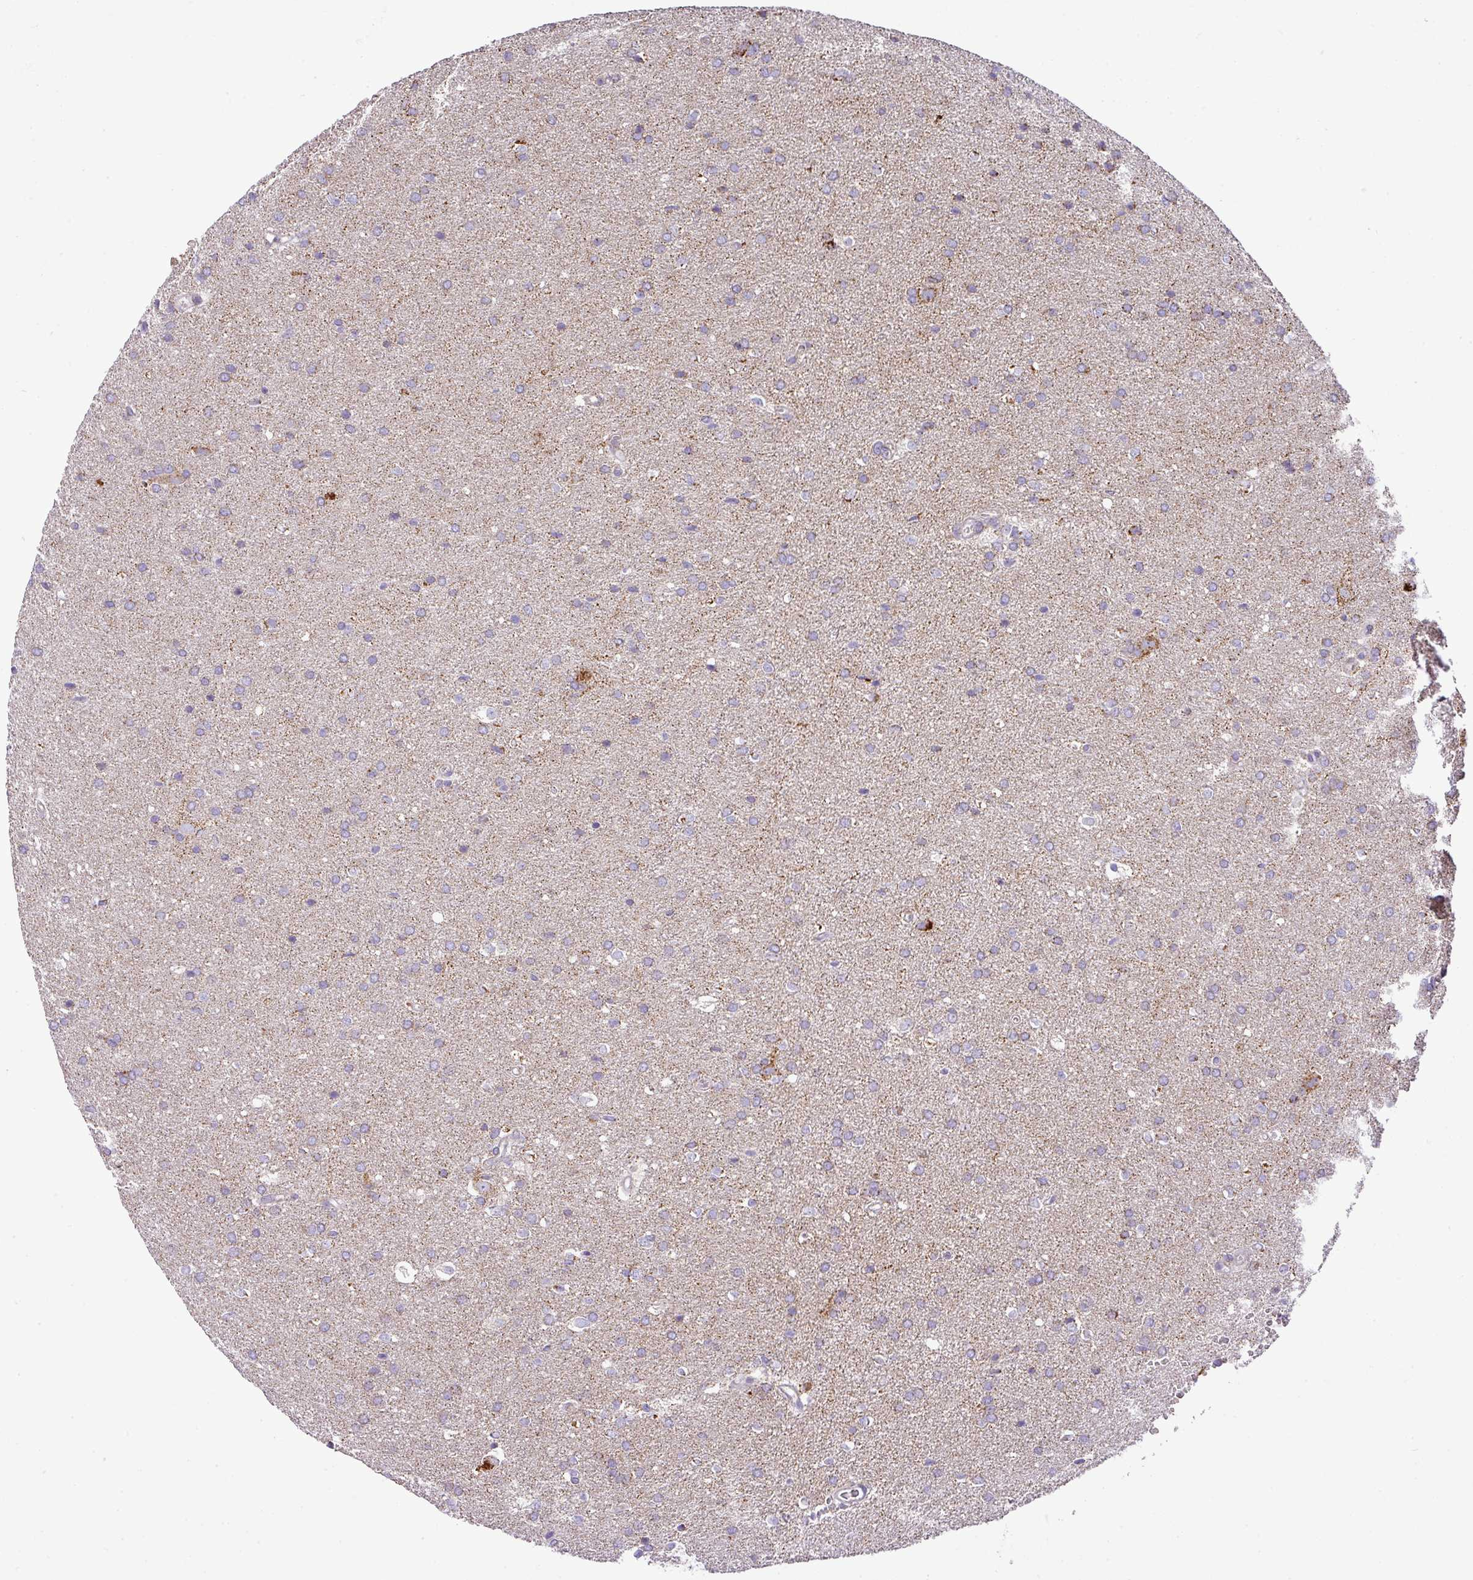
{"staining": {"intensity": "moderate", "quantity": "<25%", "location": "cytoplasmic/membranous"}, "tissue": "glioma", "cell_type": "Tumor cells", "image_type": "cancer", "snomed": [{"axis": "morphology", "description": "Glioma, malignant, Low grade"}, {"axis": "topography", "description": "Brain"}], "caption": "Malignant glioma (low-grade) stained for a protein exhibits moderate cytoplasmic/membranous positivity in tumor cells.", "gene": "ZNF81", "patient": {"sex": "female", "age": 34}}